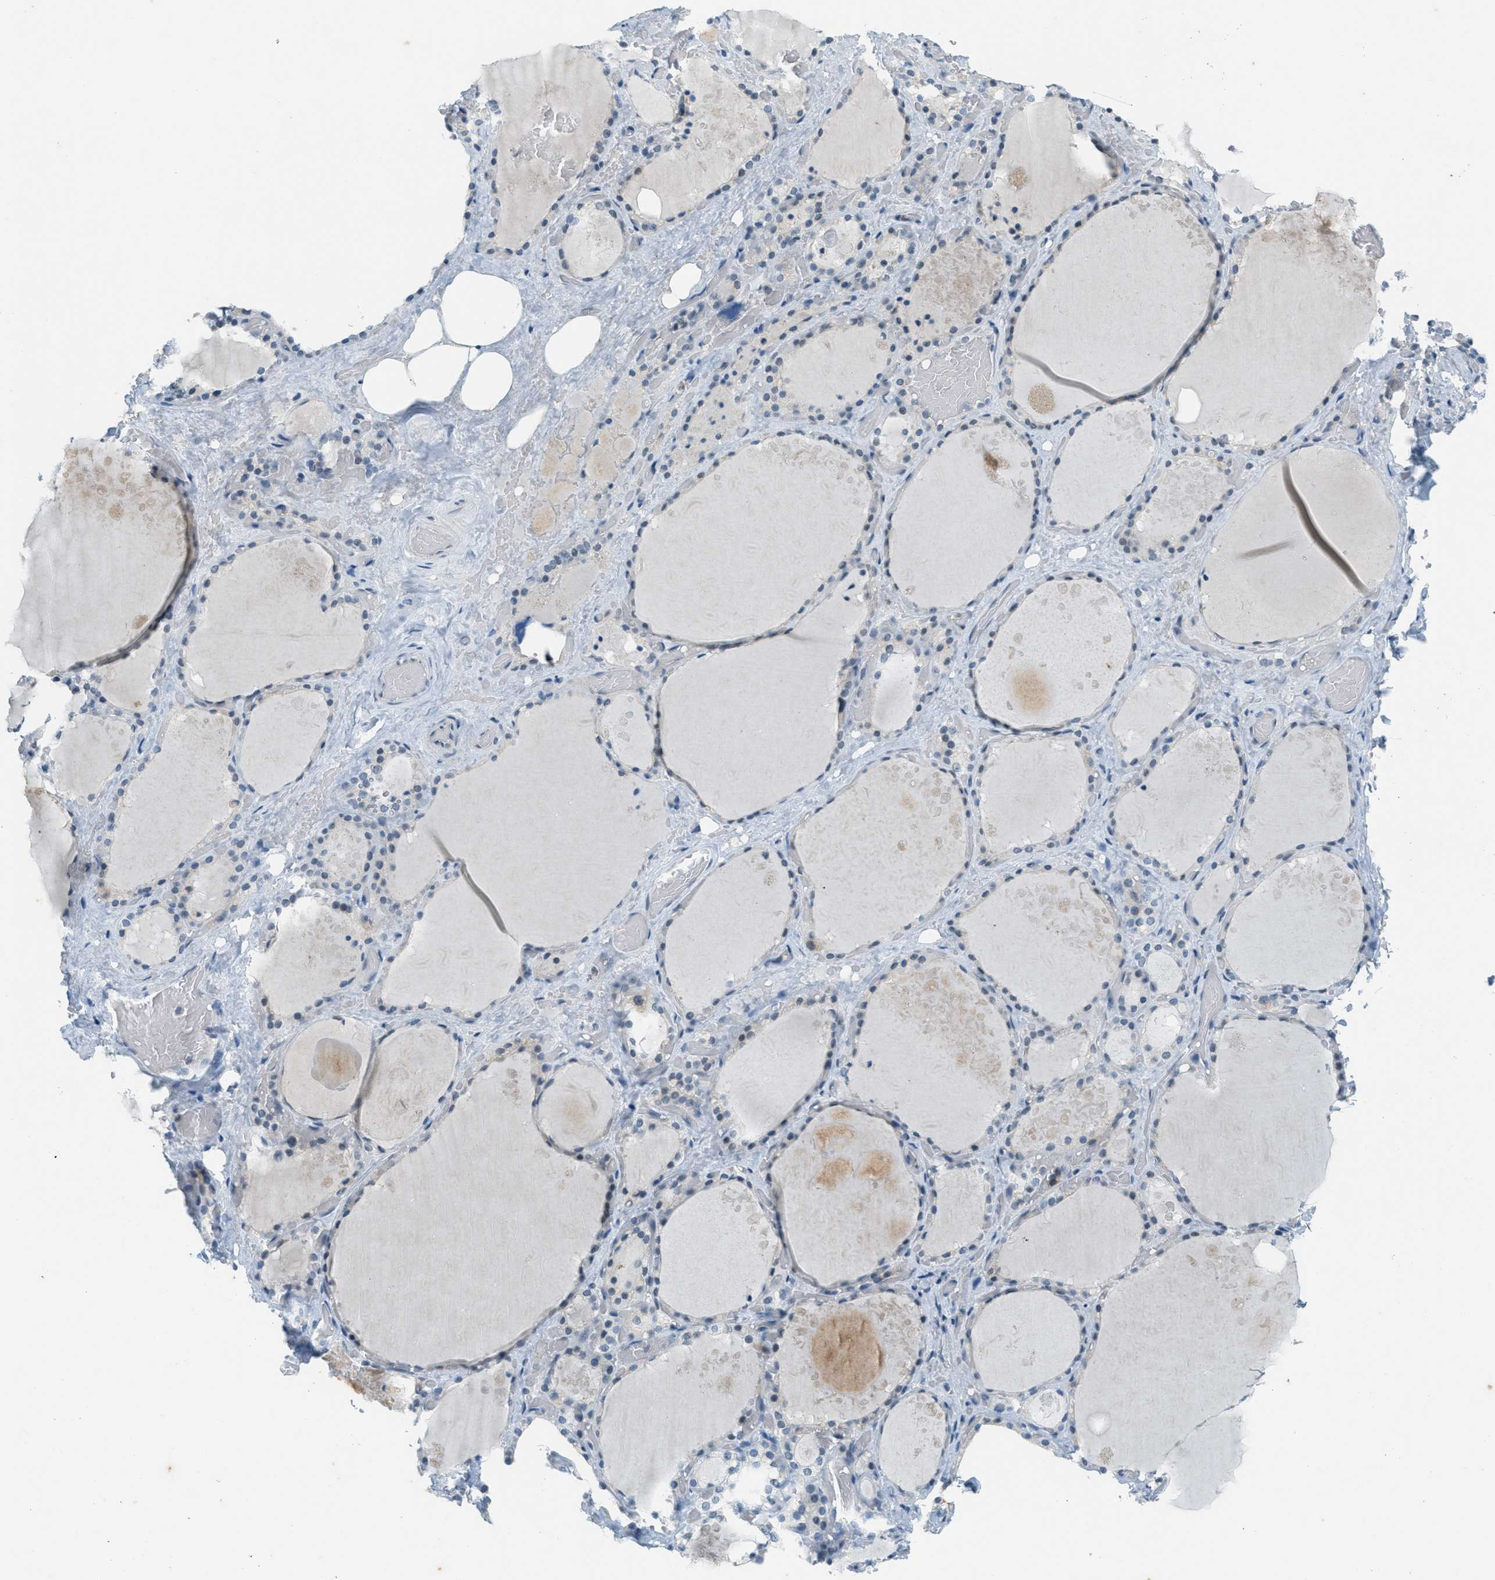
{"staining": {"intensity": "negative", "quantity": "none", "location": "none"}, "tissue": "thyroid gland", "cell_type": "Glandular cells", "image_type": "normal", "snomed": [{"axis": "morphology", "description": "Normal tissue, NOS"}, {"axis": "topography", "description": "Thyroid gland"}], "caption": "Immunohistochemistry (IHC) photomicrograph of normal thyroid gland: human thyroid gland stained with DAB (3,3'-diaminobenzidine) reveals no significant protein expression in glandular cells.", "gene": "FYN", "patient": {"sex": "male", "age": 61}}